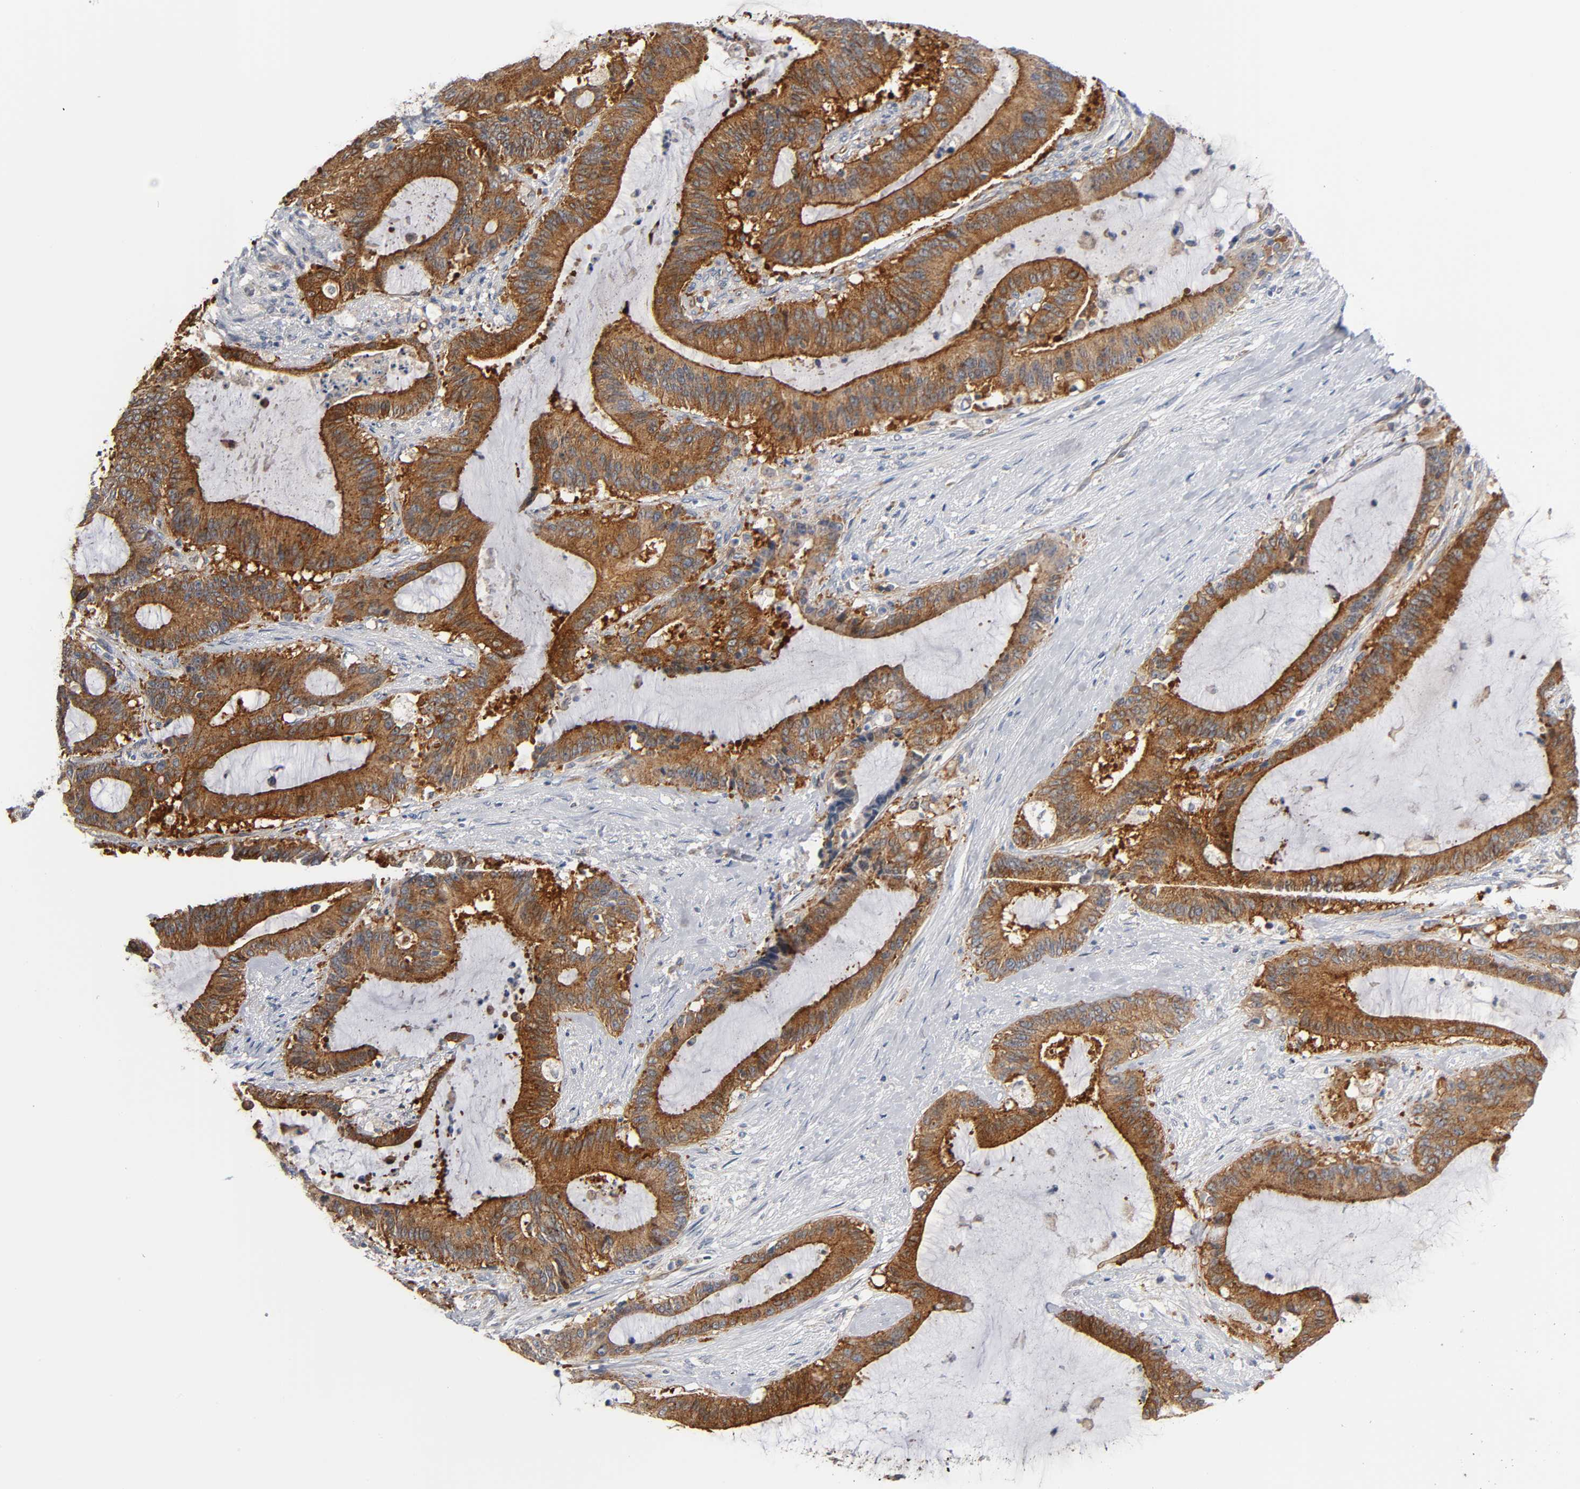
{"staining": {"intensity": "strong", "quantity": ">75%", "location": "cytoplasmic/membranous"}, "tissue": "liver cancer", "cell_type": "Tumor cells", "image_type": "cancer", "snomed": [{"axis": "morphology", "description": "Cholangiocarcinoma"}, {"axis": "topography", "description": "Liver"}], "caption": "Immunohistochemical staining of liver cancer (cholangiocarcinoma) displays strong cytoplasmic/membranous protein positivity in about >75% of tumor cells. The protein is stained brown, and the nuclei are stained in blue (DAB IHC with brightfield microscopy, high magnification).", "gene": "CD2AP", "patient": {"sex": "female", "age": 73}}